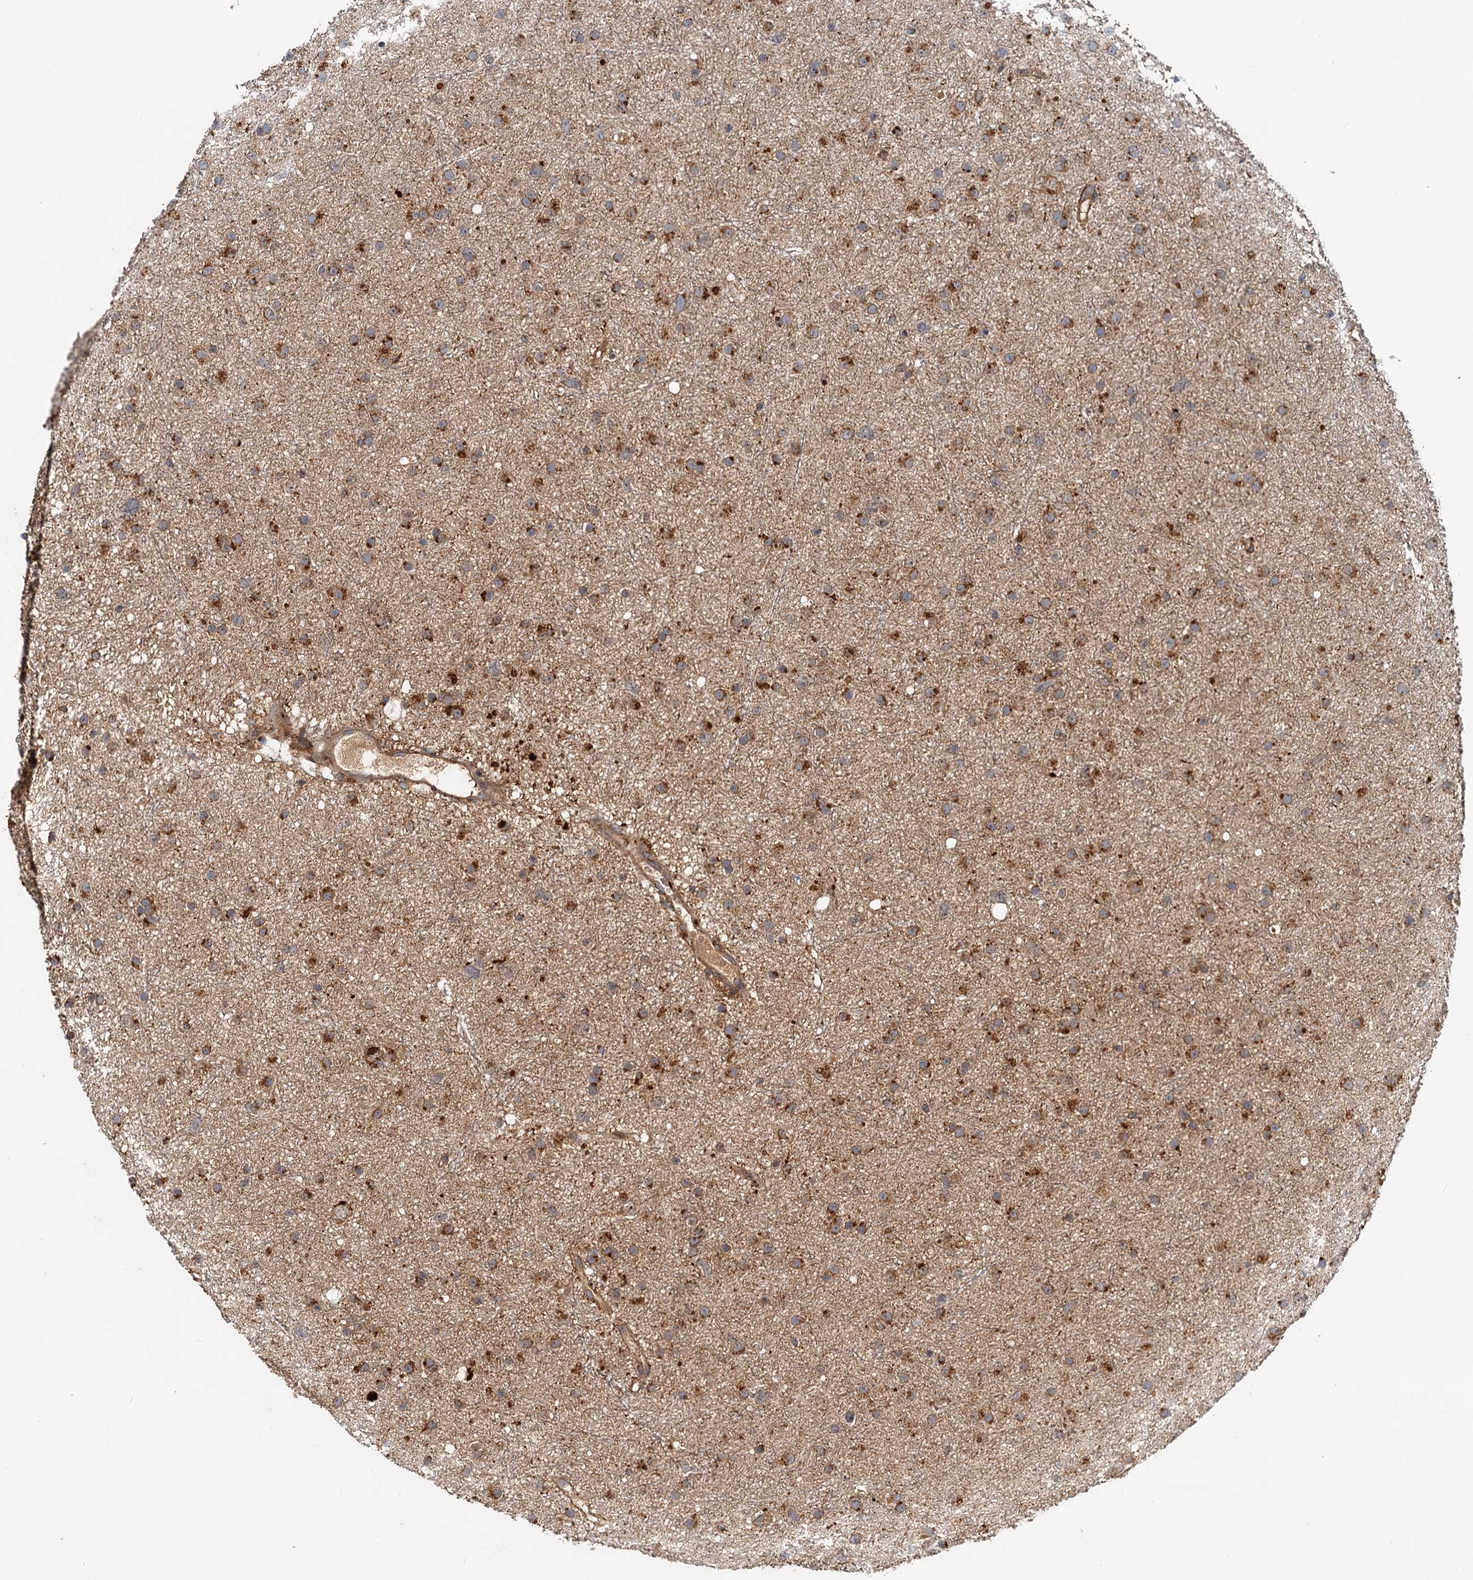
{"staining": {"intensity": "moderate", "quantity": ">75%", "location": "cytoplasmic/membranous"}, "tissue": "glioma", "cell_type": "Tumor cells", "image_type": "cancer", "snomed": [{"axis": "morphology", "description": "Glioma, malignant, Low grade"}, {"axis": "topography", "description": "Cerebral cortex"}], "caption": "Immunohistochemistry (DAB) staining of human malignant glioma (low-grade) exhibits moderate cytoplasmic/membranous protein staining in about >75% of tumor cells.", "gene": "TOLLIP", "patient": {"sex": "female", "age": 39}}